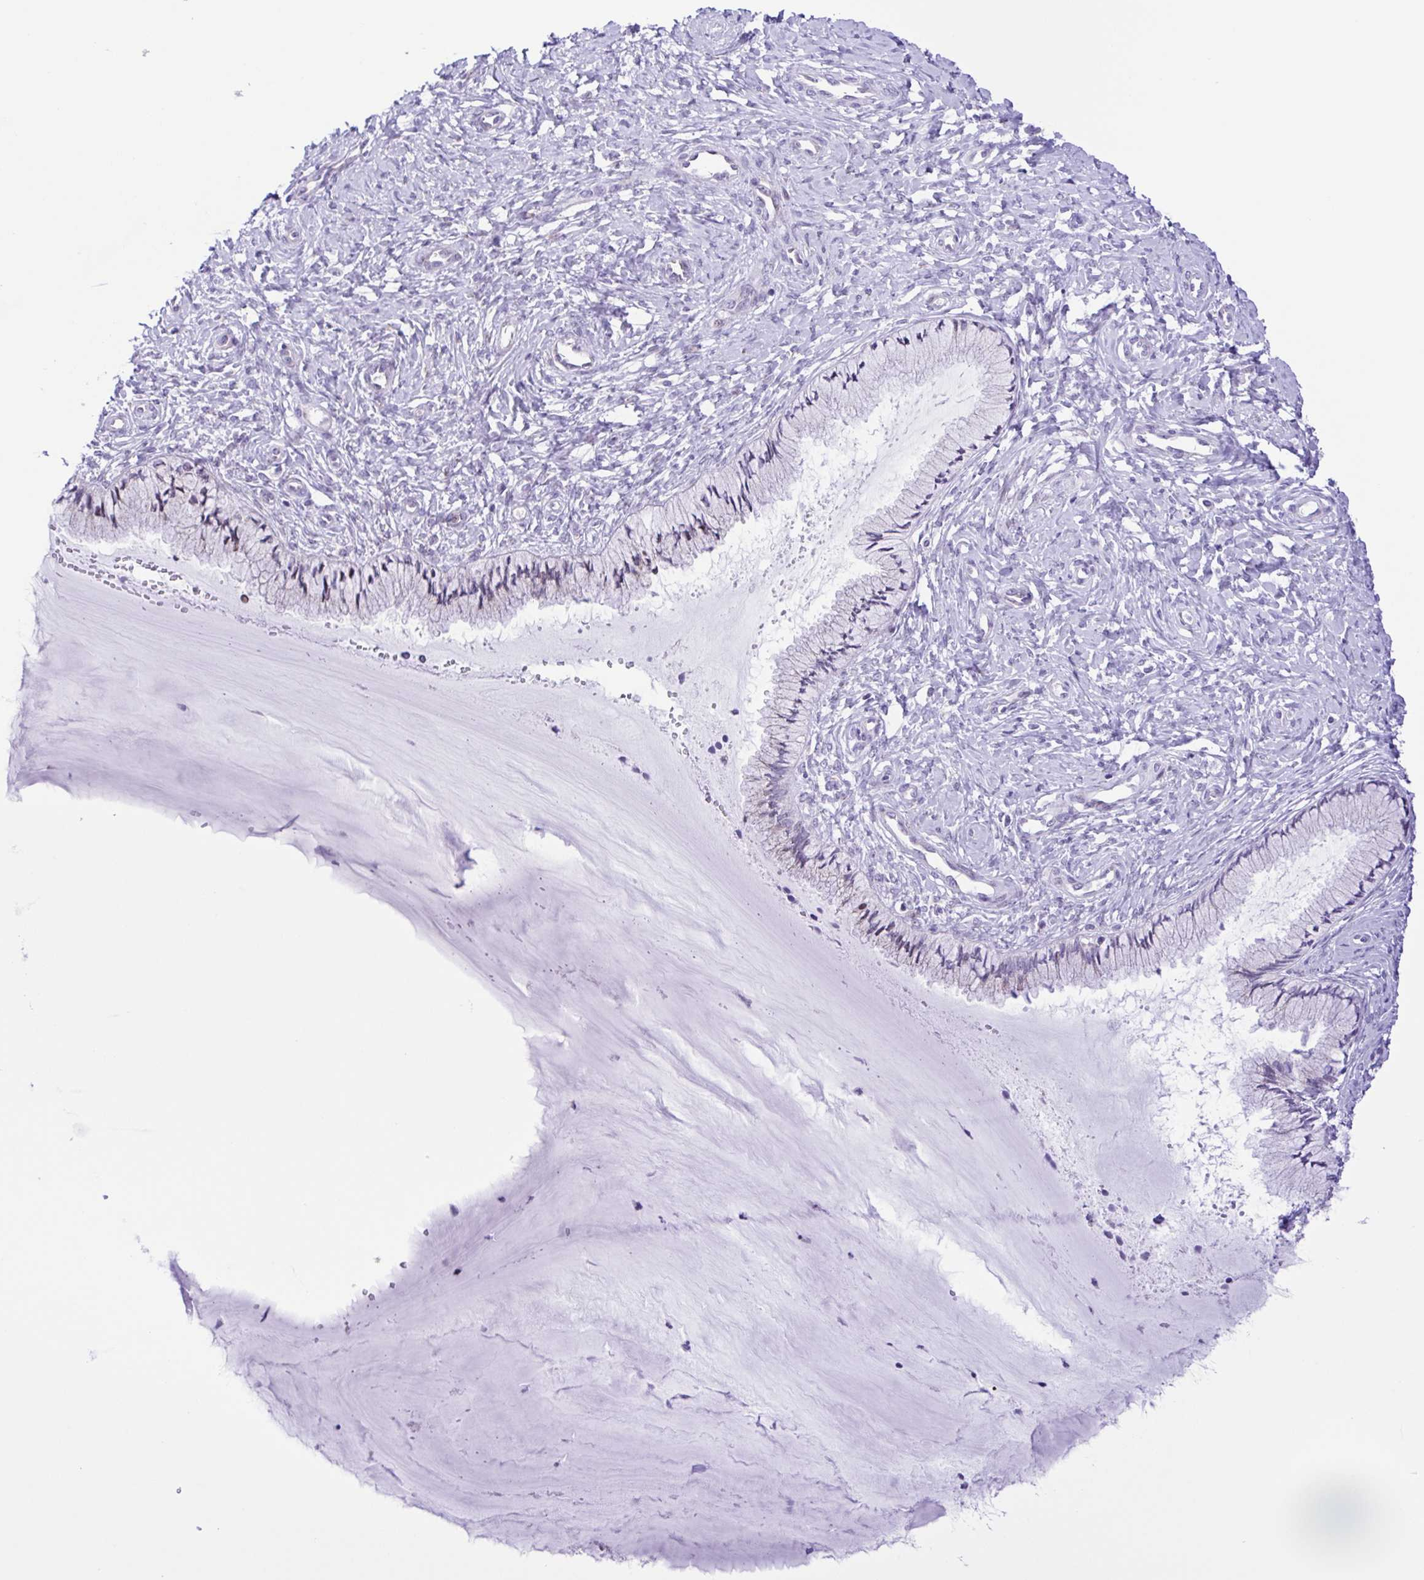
{"staining": {"intensity": "negative", "quantity": "none", "location": "none"}, "tissue": "cervix", "cell_type": "Glandular cells", "image_type": "normal", "snomed": [{"axis": "morphology", "description": "Normal tissue, NOS"}, {"axis": "topography", "description": "Cervix"}], "caption": "IHC photomicrograph of benign cervix stained for a protein (brown), which reveals no positivity in glandular cells.", "gene": "ENSG00000286022", "patient": {"sex": "female", "age": 37}}